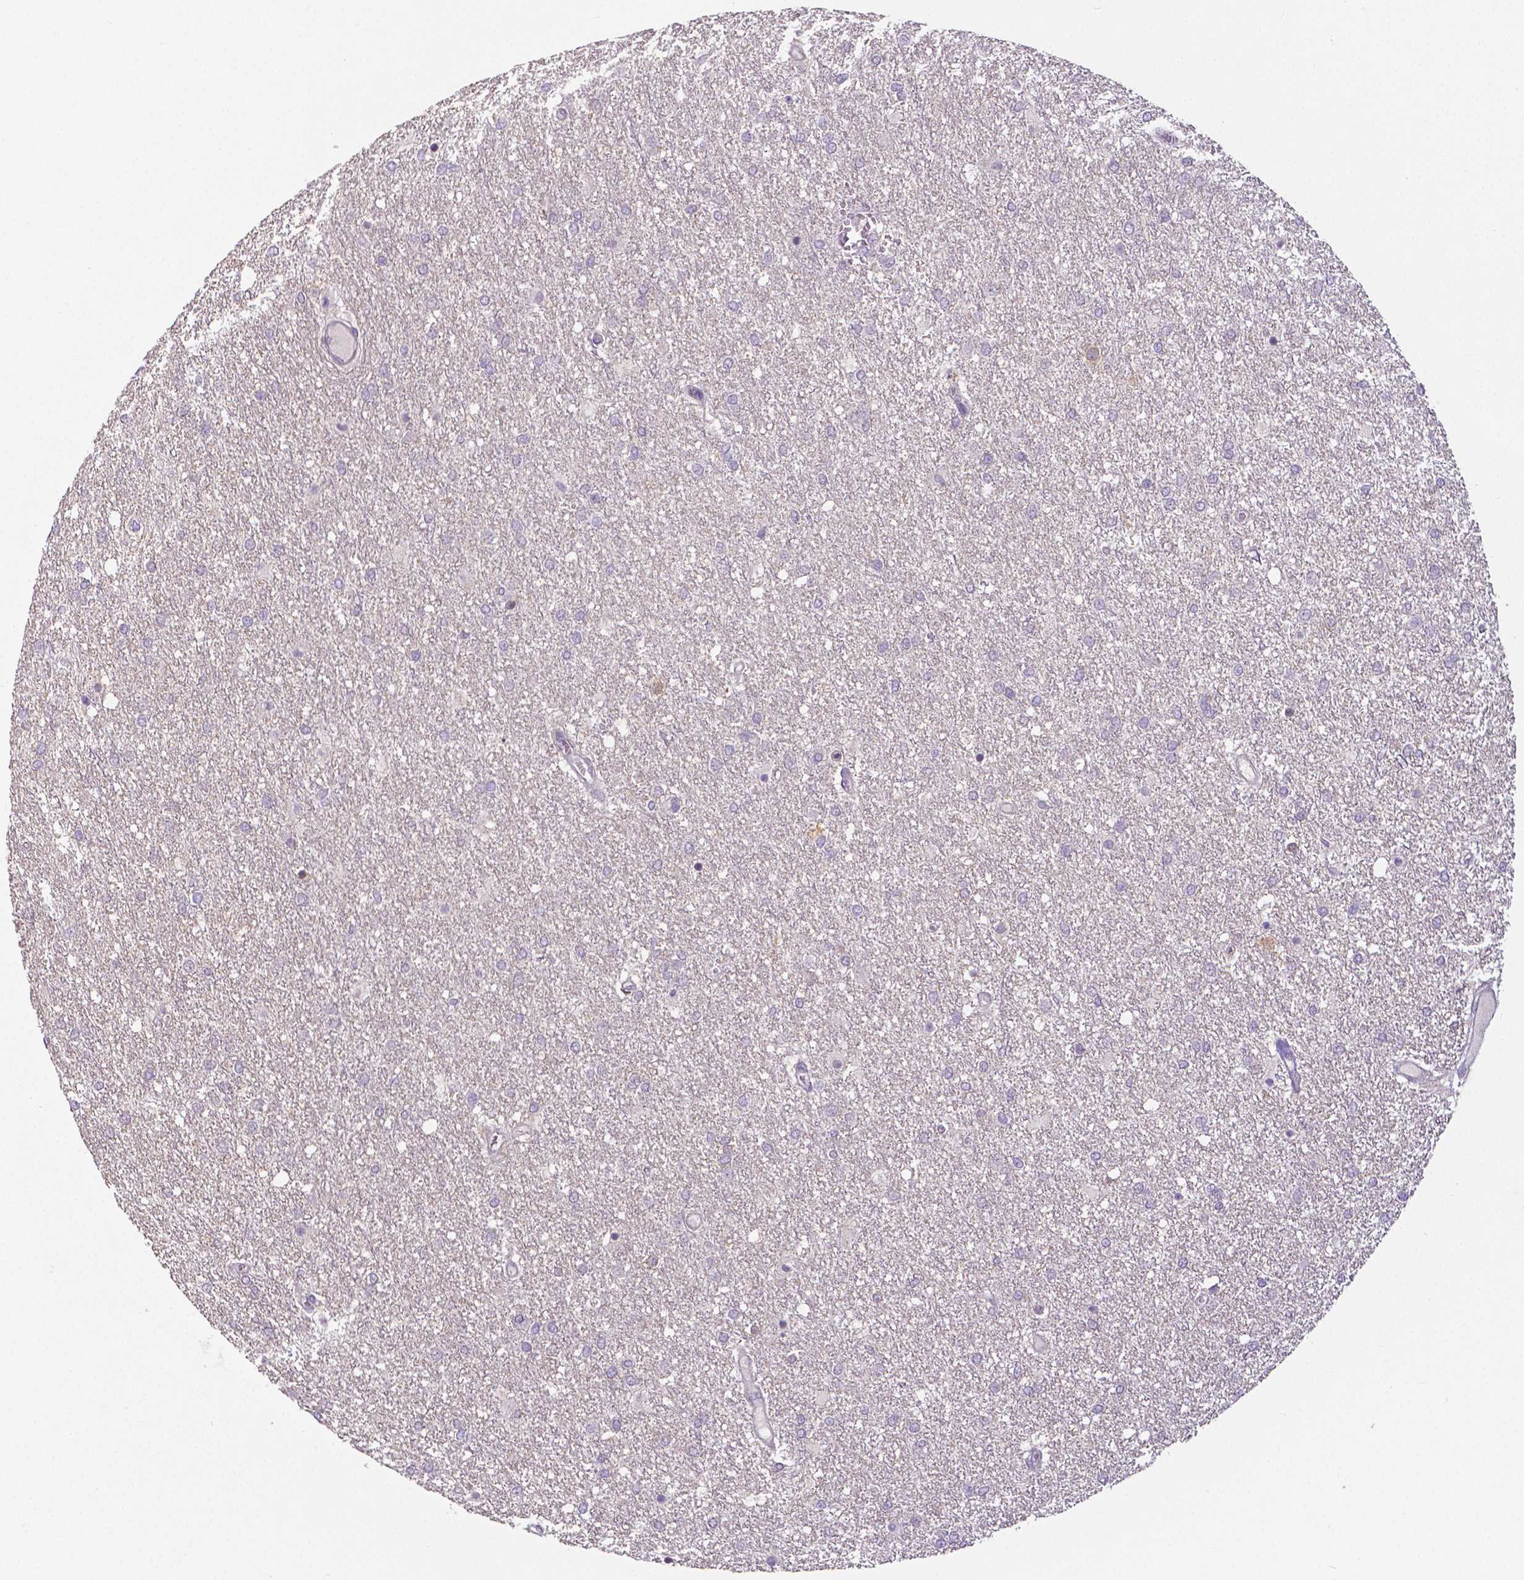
{"staining": {"intensity": "negative", "quantity": "none", "location": "none"}, "tissue": "glioma", "cell_type": "Tumor cells", "image_type": "cancer", "snomed": [{"axis": "morphology", "description": "Glioma, malignant, High grade"}, {"axis": "topography", "description": "Brain"}], "caption": "This is an immunohistochemistry (IHC) image of human glioma. There is no positivity in tumor cells.", "gene": "CRMP1", "patient": {"sex": "female", "age": 61}}